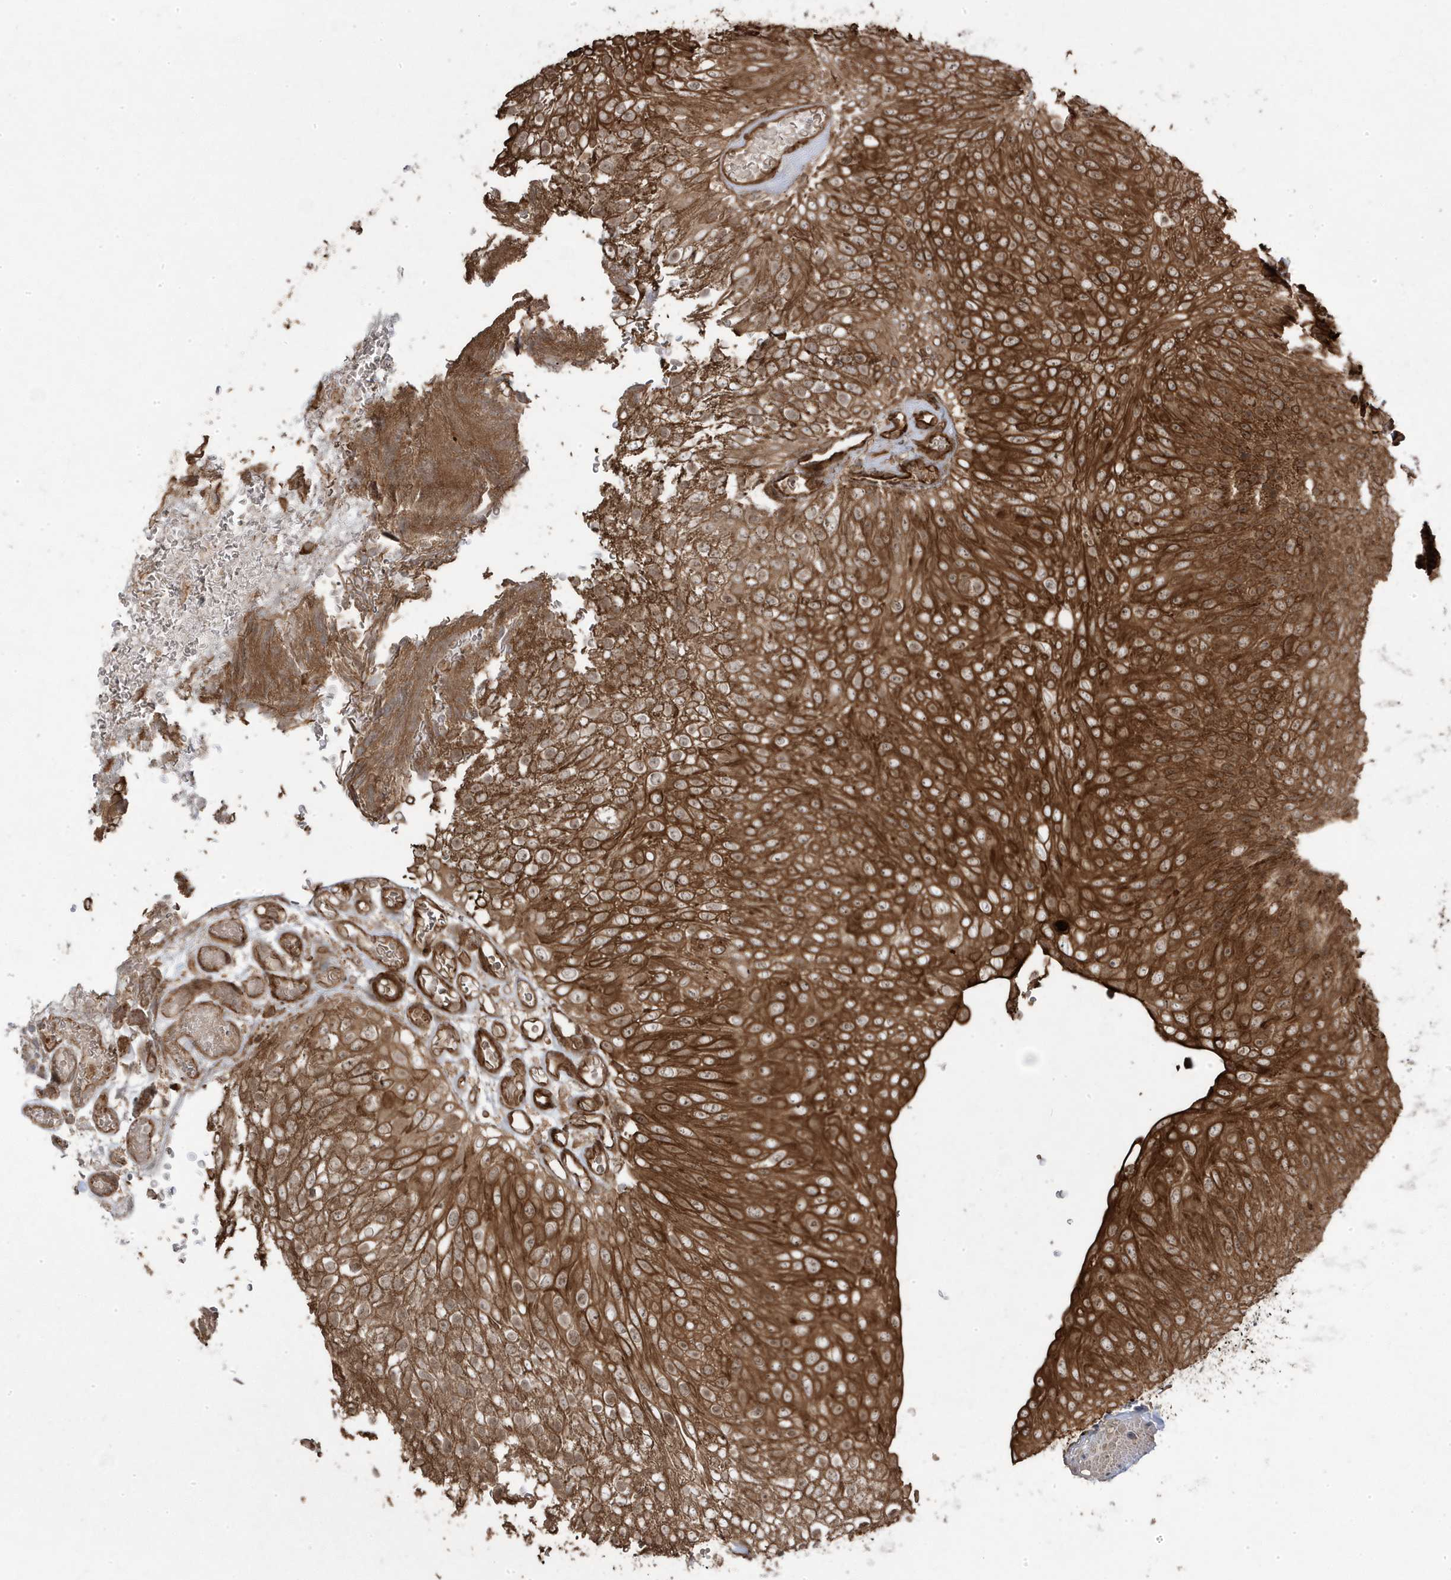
{"staining": {"intensity": "strong", "quantity": ">75%", "location": "cytoplasmic/membranous"}, "tissue": "urothelial cancer", "cell_type": "Tumor cells", "image_type": "cancer", "snomed": [{"axis": "morphology", "description": "Urothelial carcinoma, Low grade"}, {"axis": "topography", "description": "Urinary bladder"}], "caption": "Immunohistochemistry of urothelial cancer shows high levels of strong cytoplasmic/membranous expression in approximately >75% of tumor cells.", "gene": "ASAP1", "patient": {"sex": "male", "age": 78}}